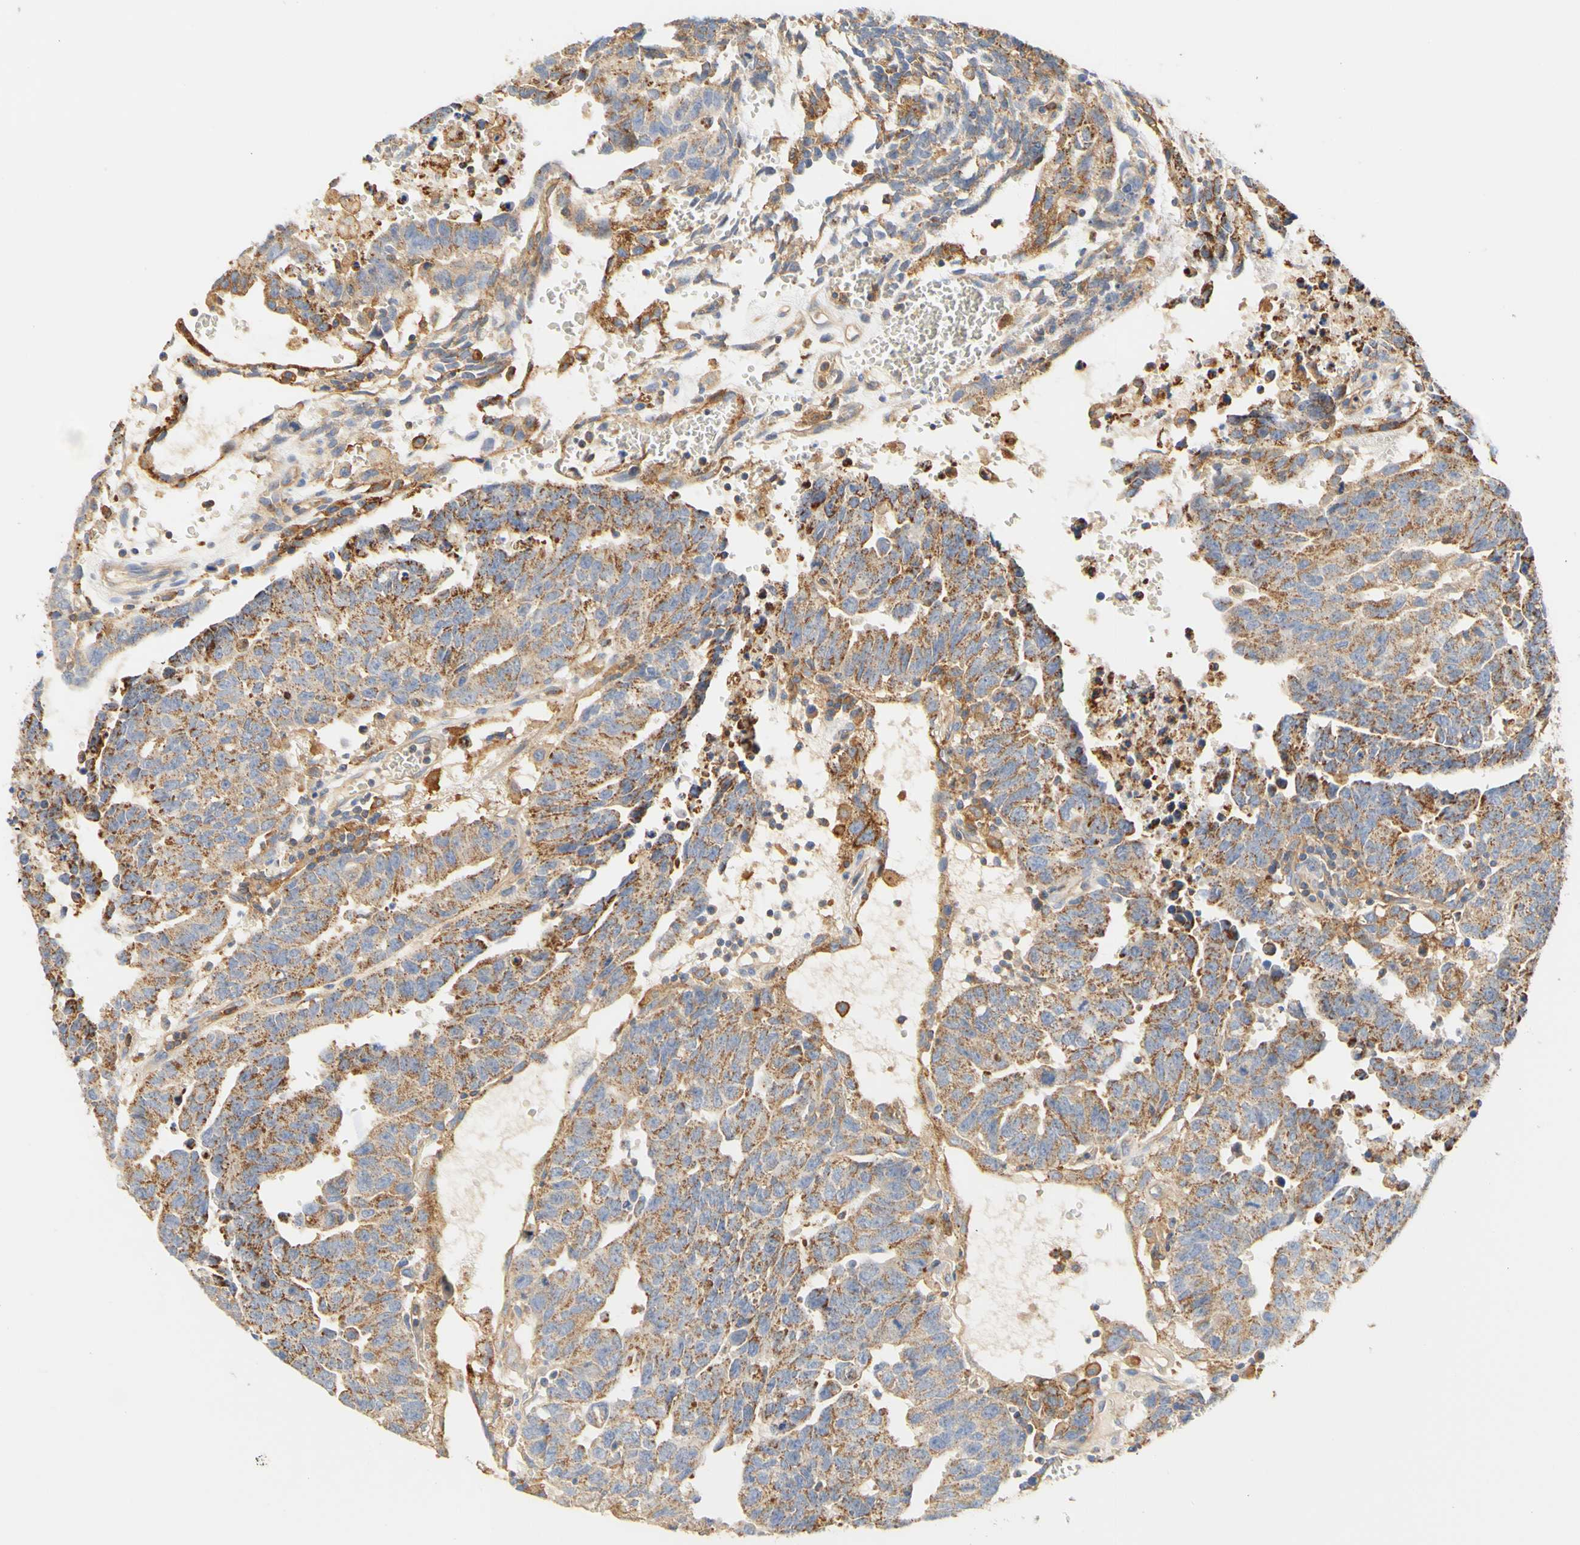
{"staining": {"intensity": "moderate", "quantity": ">75%", "location": "cytoplasmic/membranous"}, "tissue": "testis cancer", "cell_type": "Tumor cells", "image_type": "cancer", "snomed": [{"axis": "morphology", "description": "Seminoma, NOS"}, {"axis": "morphology", "description": "Carcinoma, Embryonal, NOS"}, {"axis": "topography", "description": "Testis"}], "caption": "Testis cancer (embryonal carcinoma) tissue shows moderate cytoplasmic/membranous staining in about >75% of tumor cells", "gene": "PCDH7", "patient": {"sex": "male", "age": 52}}